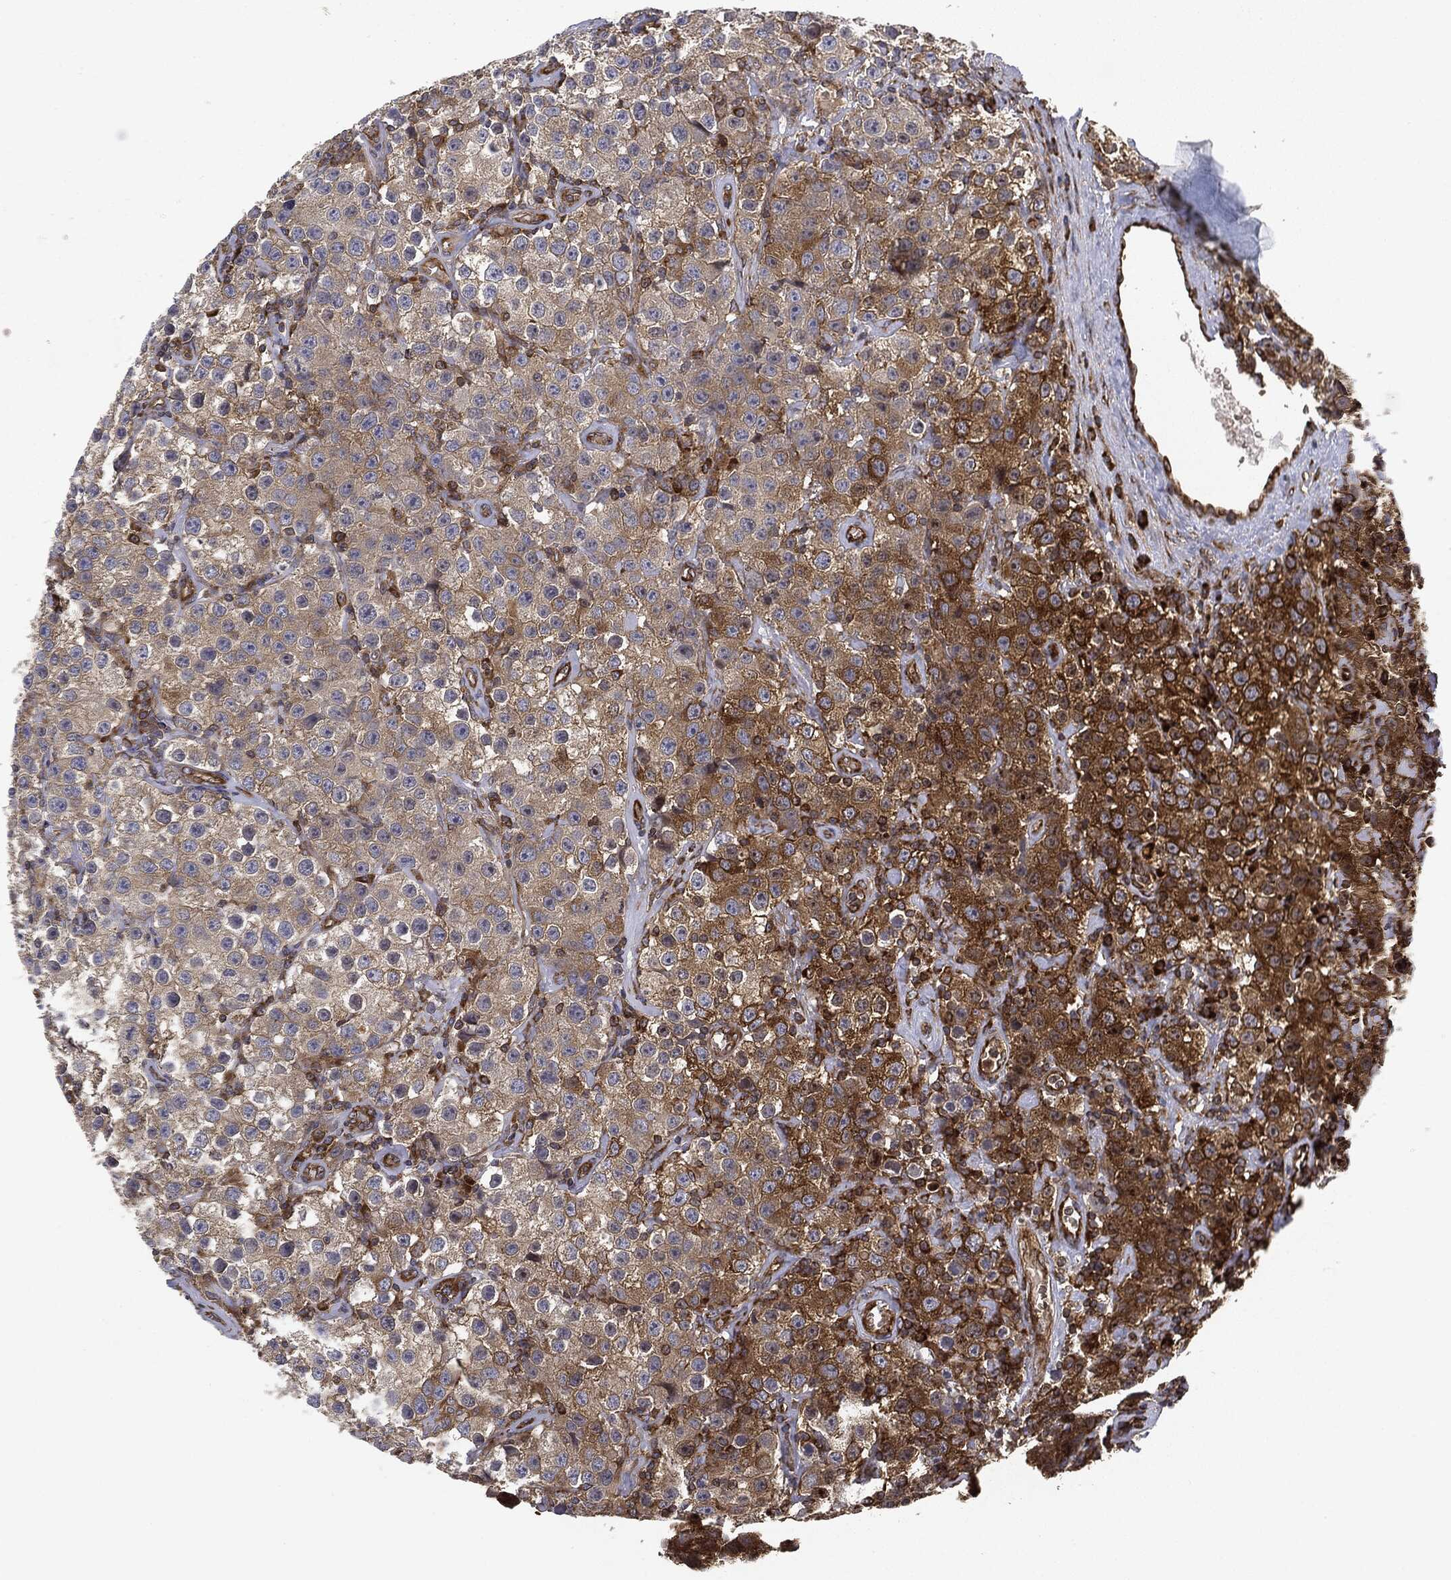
{"staining": {"intensity": "strong", "quantity": "25%-75%", "location": "cytoplasmic/membranous"}, "tissue": "testis cancer", "cell_type": "Tumor cells", "image_type": "cancer", "snomed": [{"axis": "morphology", "description": "Seminoma, NOS"}, {"axis": "topography", "description": "Testis"}], "caption": "Immunohistochemistry (IHC) micrograph of neoplastic tissue: human seminoma (testis) stained using IHC exhibits high levels of strong protein expression localized specifically in the cytoplasmic/membranous of tumor cells, appearing as a cytoplasmic/membranous brown color.", "gene": "EIF2AK2", "patient": {"sex": "male", "age": 52}}